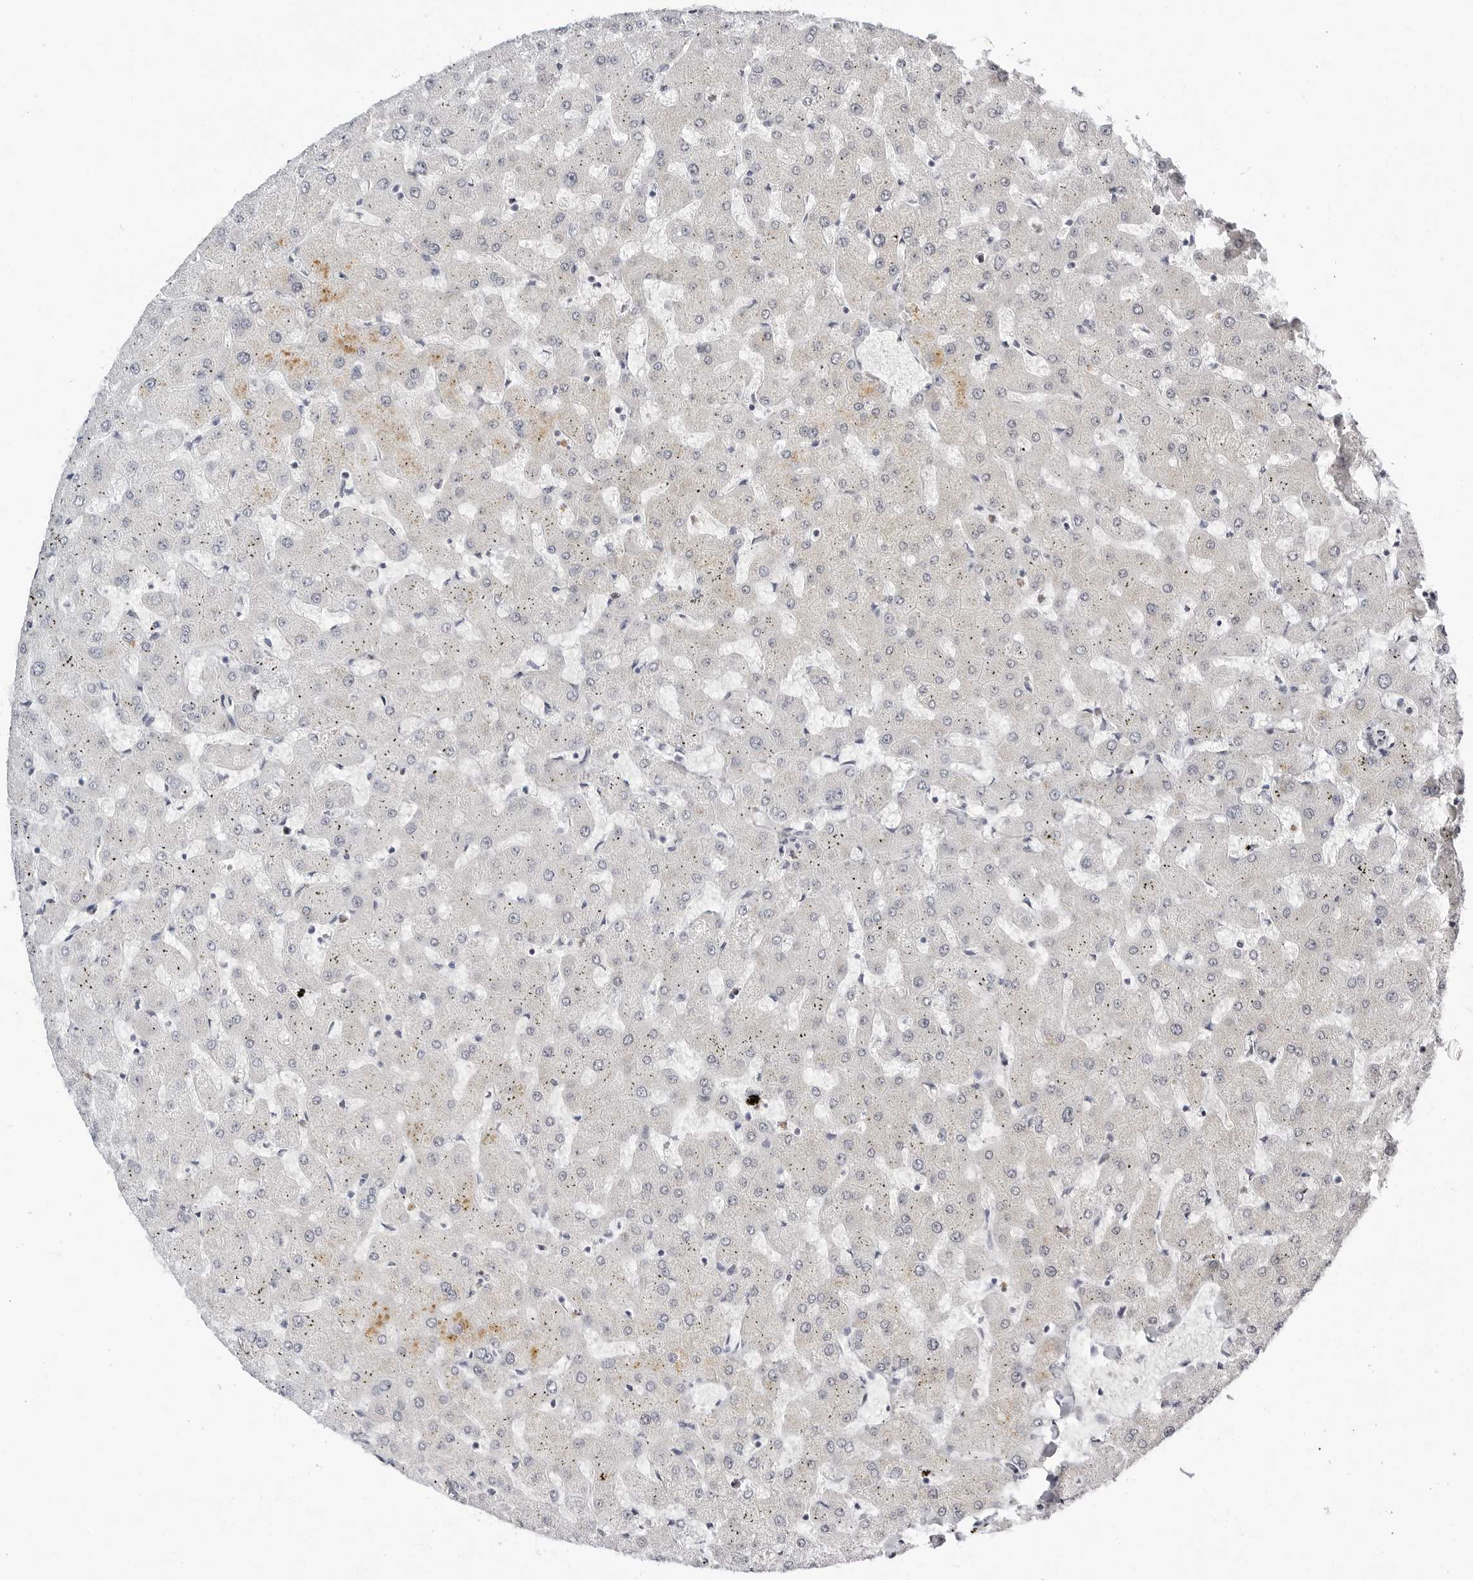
{"staining": {"intensity": "negative", "quantity": "none", "location": "none"}, "tissue": "liver", "cell_type": "Cholangiocytes", "image_type": "normal", "snomed": [{"axis": "morphology", "description": "Normal tissue, NOS"}, {"axis": "topography", "description": "Liver"}], "caption": "High power microscopy histopathology image of an immunohistochemistry micrograph of normal liver, revealing no significant staining in cholangiocytes.", "gene": "VEZF1", "patient": {"sex": "female", "age": 63}}